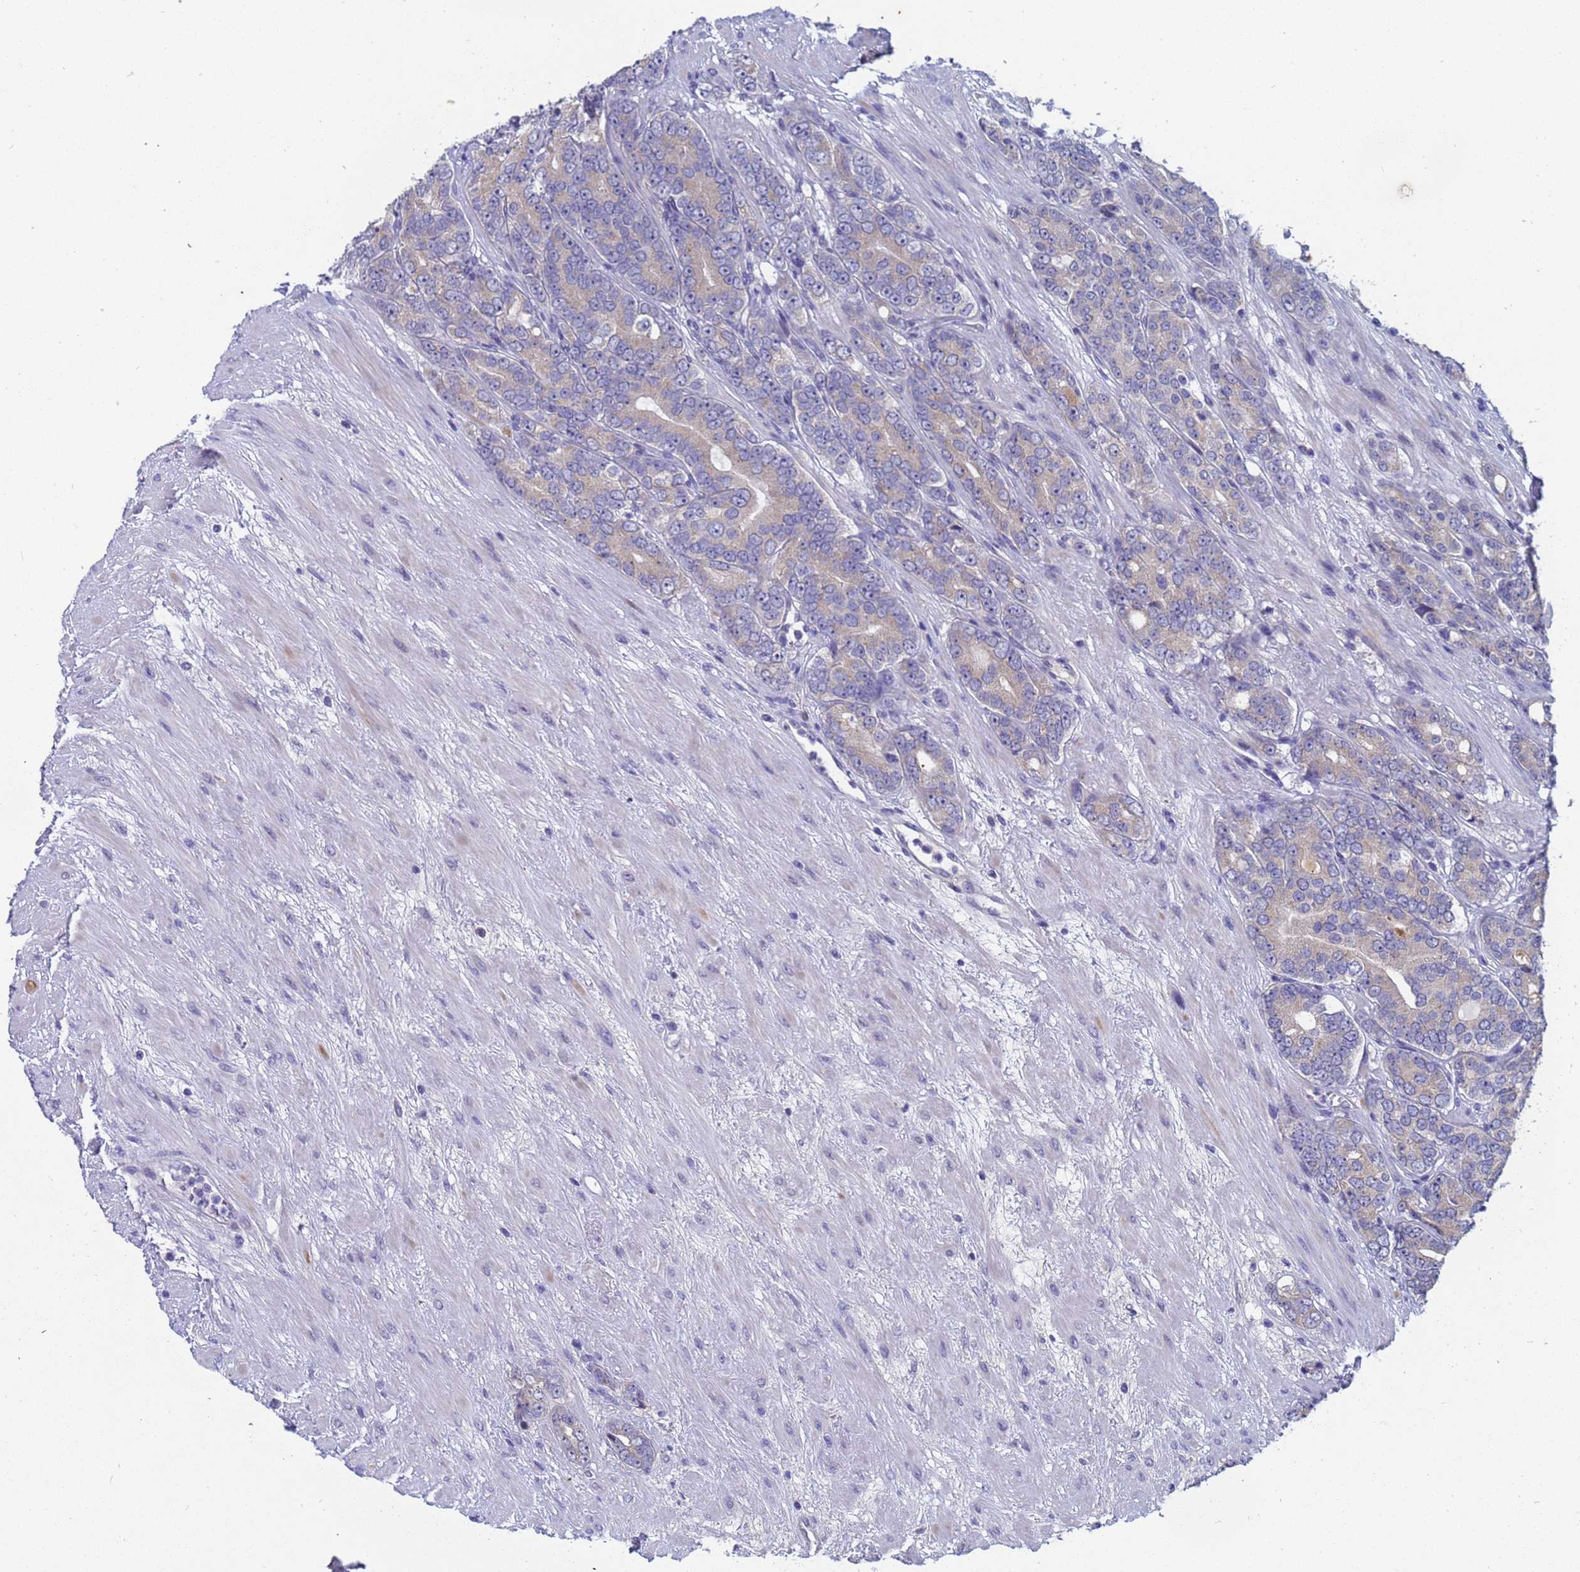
{"staining": {"intensity": "weak", "quantity": "25%-75%", "location": "cytoplasmic/membranous"}, "tissue": "prostate cancer", "cell_type": "Tumor cells", "image_type": "cancer", "snomed": [{"axis": "morphology", "description": "Adenocarcinoma, High grade"}, {"axis": "topography", "description": "Prostate"}], "caption": "High-power microscopy captured an IHC image of adenocarcinoma (high-grade) (prostate), revealing weak cytoplasmic/membranous staining in approximately 25%-75% of tumor cells. (Brightfield microscopy of DAB IHC at high magnification).", "gene": "IHO1", "patient": {"sex": "male", "age": 64}}